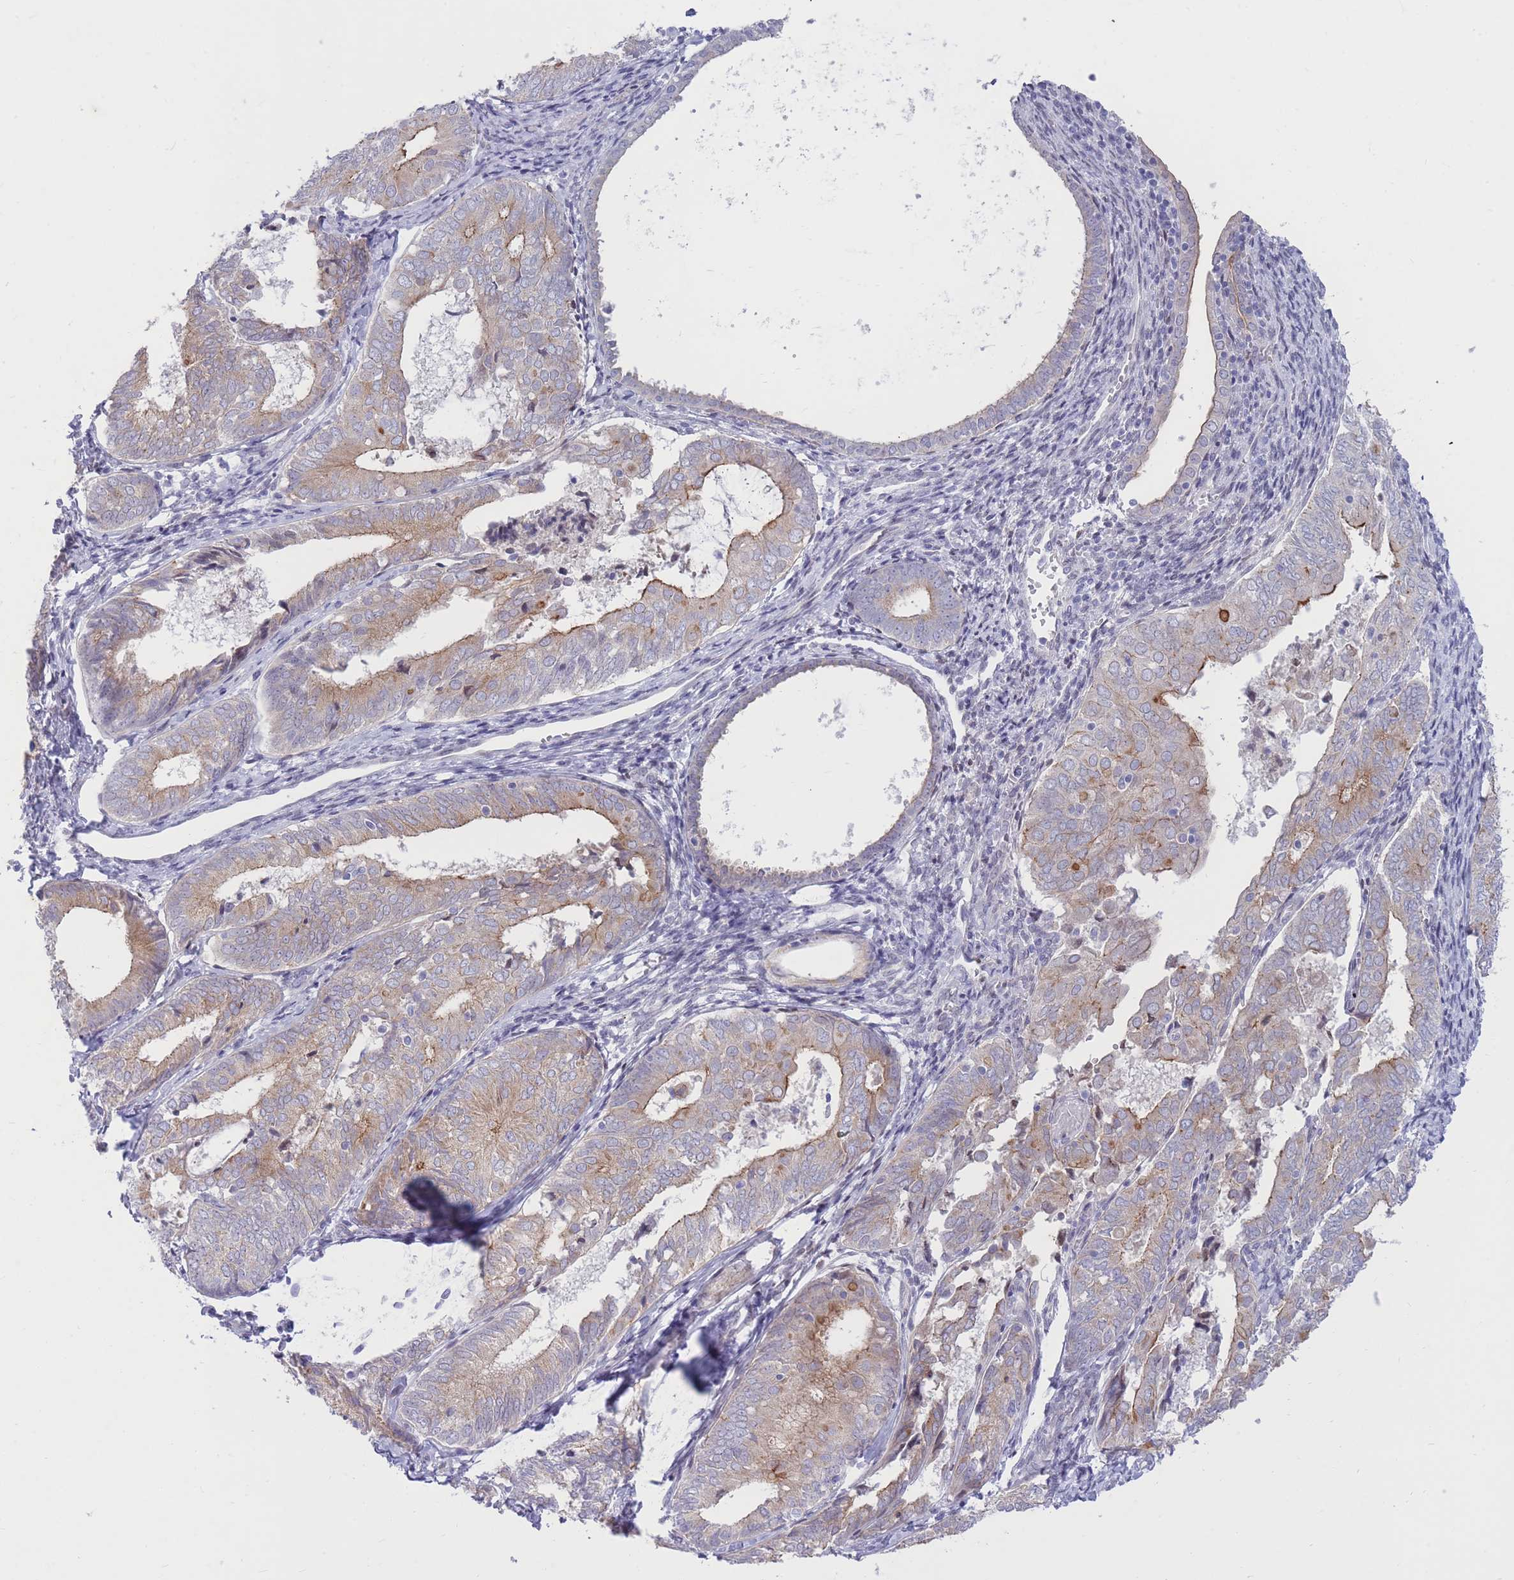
{"staining": {"intensity": "moderate", "quantity": "<25%", "location": "cytoplasmic/membranous"}, "tissue": "endometrial cancer", "cell_type": "Tumor cells", "image_type": "cancer", "snomed": [{"axis": "morphology", "description": "Adenocarcinoma, NOS"}, {"axis": "topography", "description": "Endometrium"}], "caption": "Immunohistochemical staining of adenocarcinoma (endometrial) shows moderate cytoplasmic/membranous protein expression in approximately <25% of tumor cells.", "gene": "HOOK2", "patient": {"sex": "female", "age": 87}}